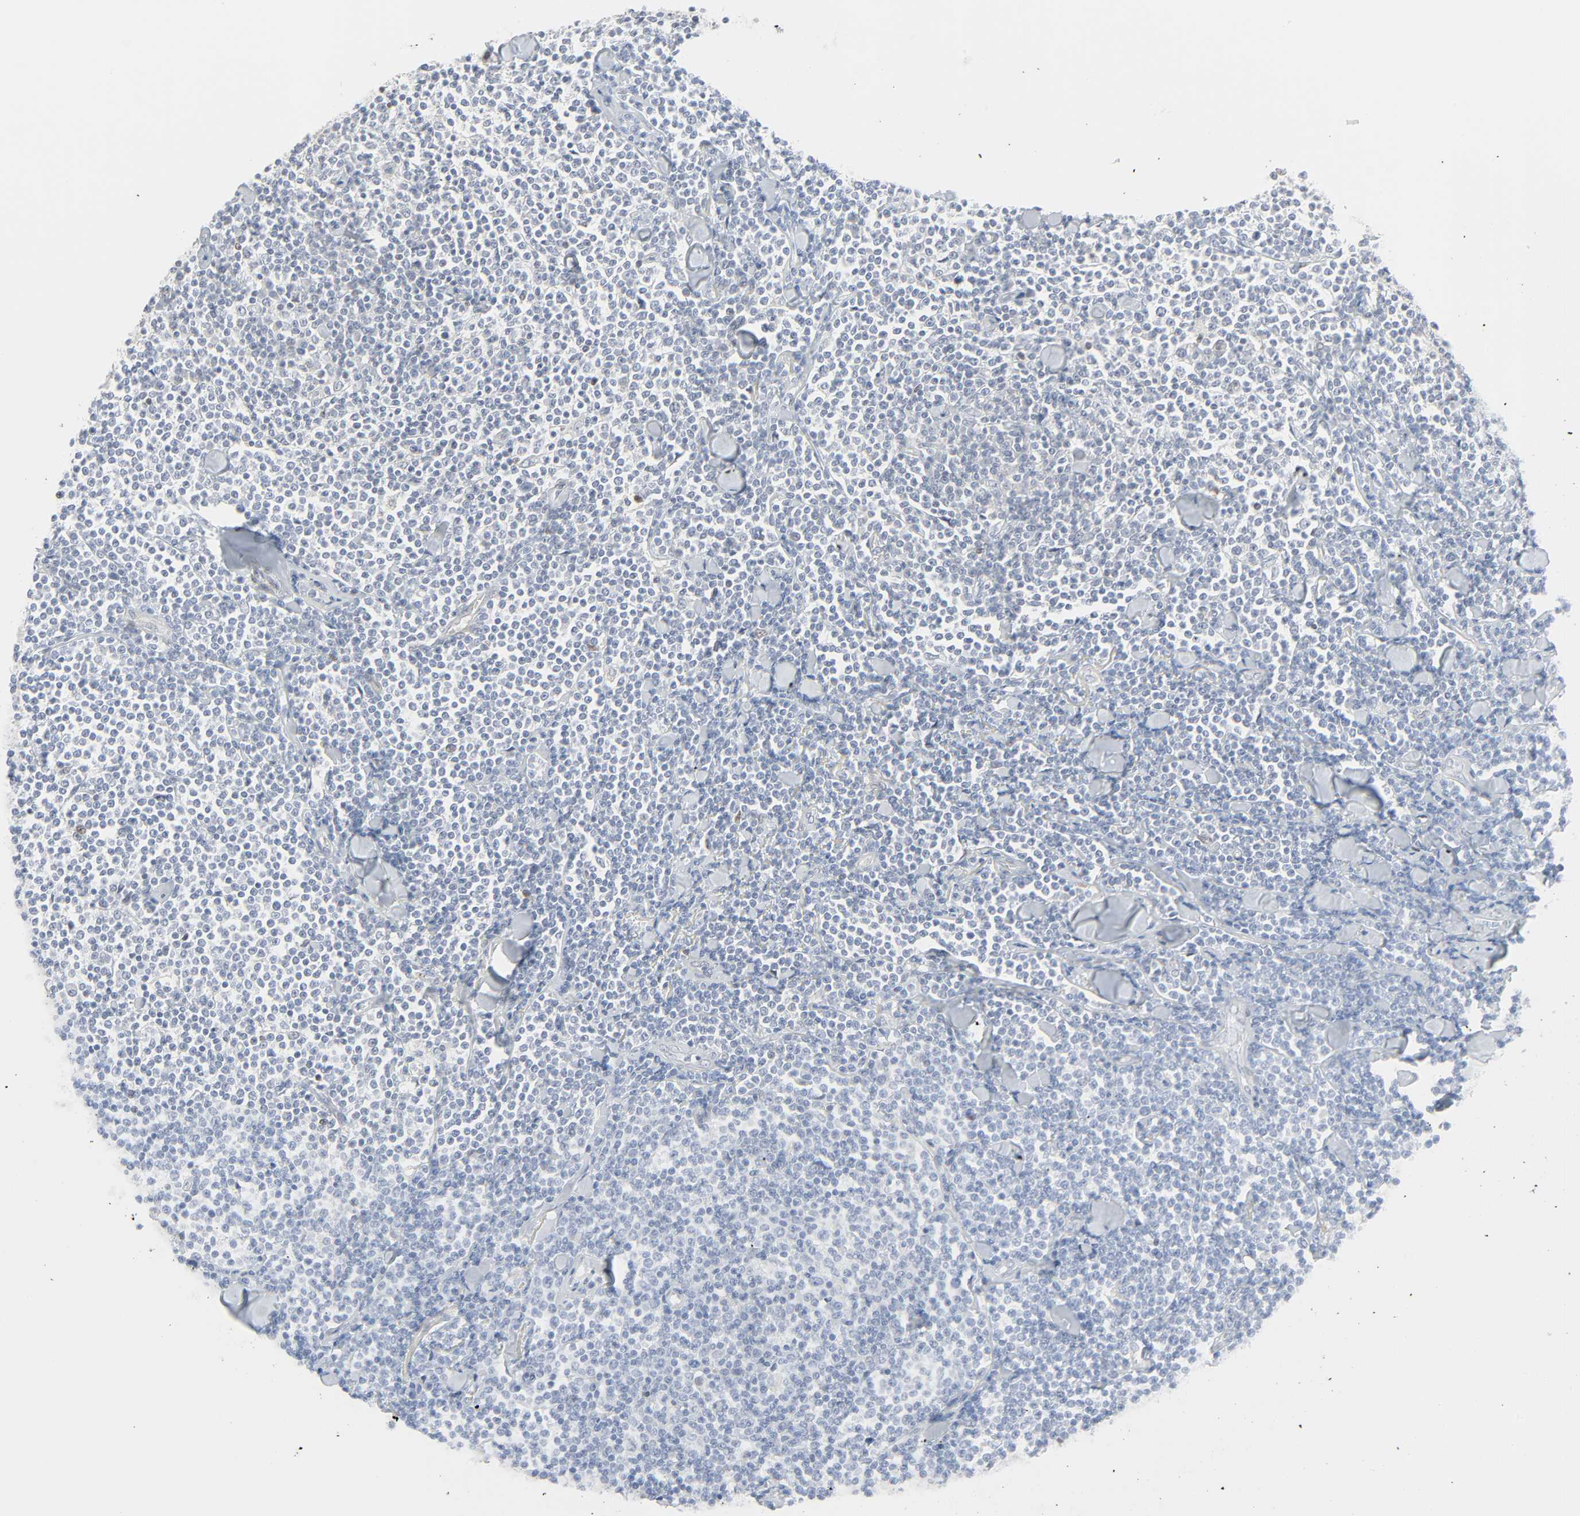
{"staining": {"intensity": "negative", "quantity": "none", "location": "none"}, "tissue": "lymphoma", "cell_type": "Tumor cells", "image_type": "cancer", "snomed": [{"axis": "morphology", "description": "Malignant lymphoma, non-Hodgkin's type, Low grade"}, {"axis": "topography", "description": "Soft tissue"}], "caption": "The immunohistochemistry photomicrograph has no significant expression in tumor cells of malignant lymphoma, non-Hodgkin's type (low-grade) tissue. (IHC, brightfield microscopy, high magnification).", "gene": "ZBTB16", "patient": {"sex": "male", "age": 92}}